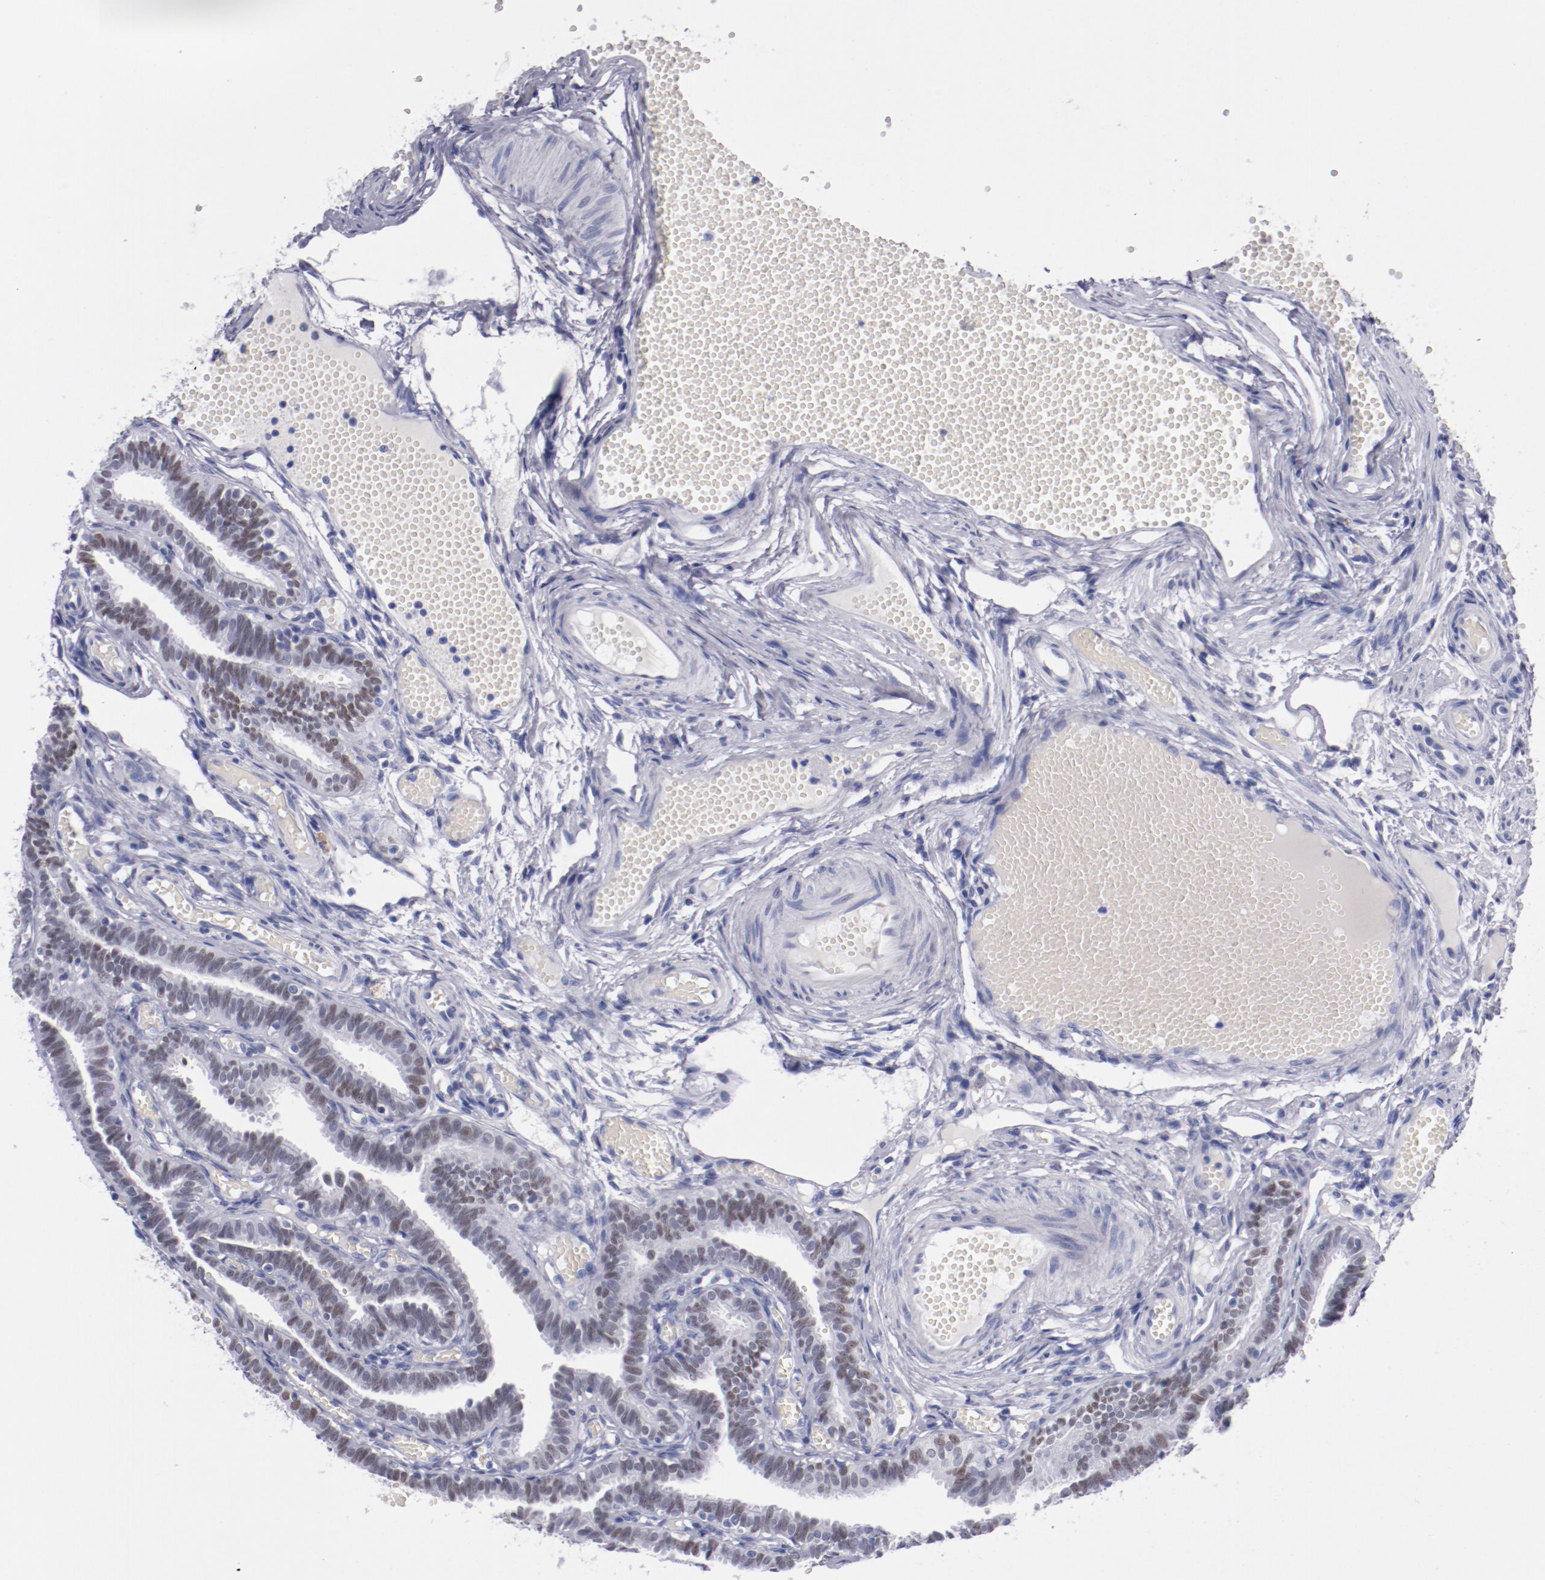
{"staining": {"intensity": "weak", "quantity": "25%-75%", "location": "nuclear"}, "tissue": "fallopian tube", "cell_type": "Glandular cells", "image_type": "normal", "snomed": [{"axis": "morphology", "description": "Normal tissue, NOS"}, {"axis": "topography", "description": "Fallopian tube"}], "caption": "Immunohistochemistry of benign fallopian tube exhibits low levels of weak nuclear expression in approximately 25%-75% of glandular cells.", "gene": "HNF1B", "patient": {"sex": "female", "age": 29}}